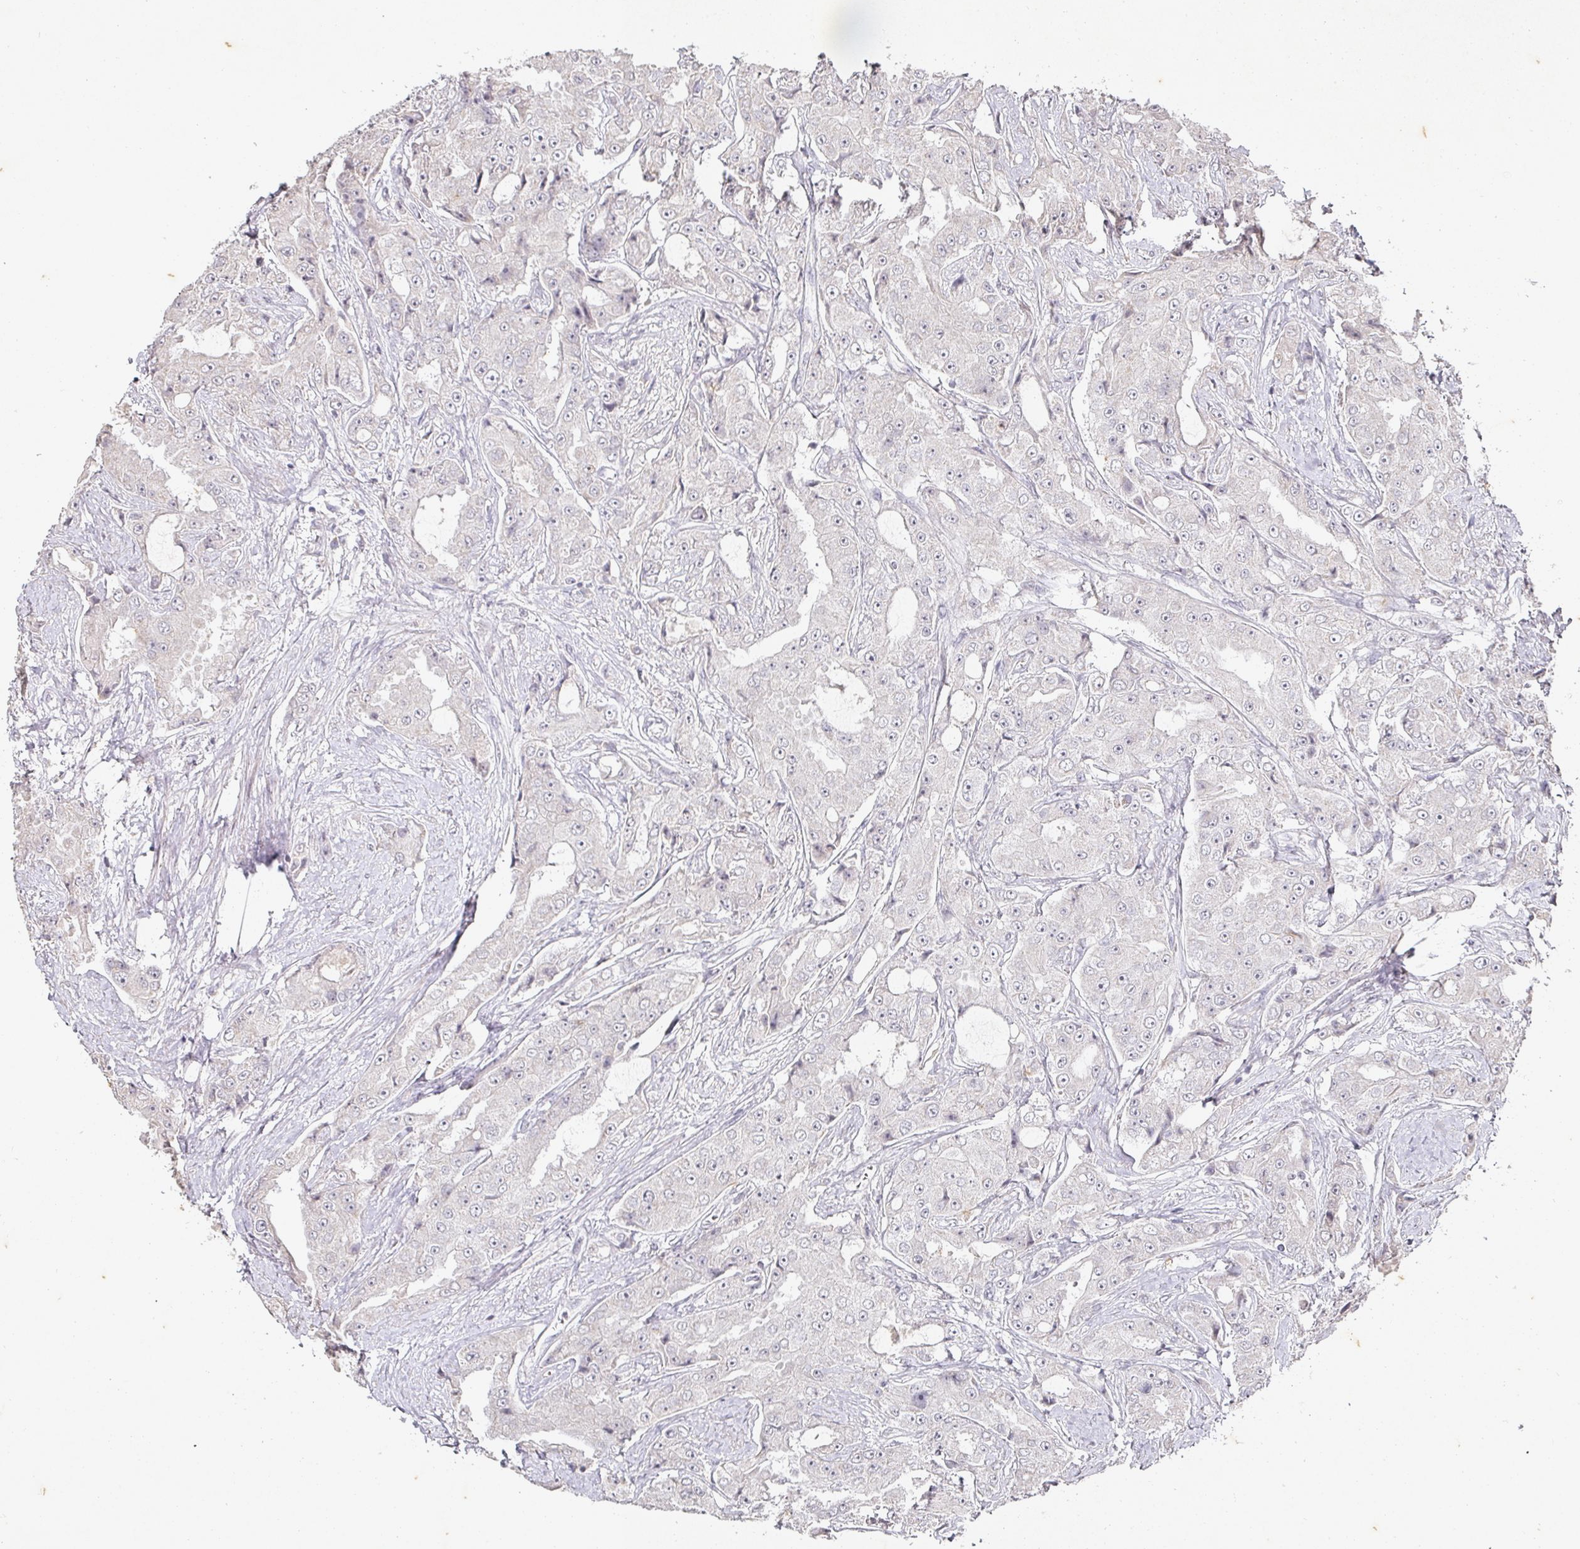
{"staining": {"intensity": "negative", "quantity": "none", "location": "none"}, "tissue": "prostate cancer", "cell_type": "Tumor cells", "image_type": "cancer", "snomed": [{"axis": "morphology", "description": "Adenocarcinoma, High grade"}, {"axis": "topography", "description": "Prostate"}], "caption": "IHC photomicrograph of neoplastic tissue: human high-grade adenocarcinoma (prostate) stained with DAB displays no significant protein positivity in tumor cells.", "gene": "CAPN5", "patient": {"sex": "male", "age": 73}}